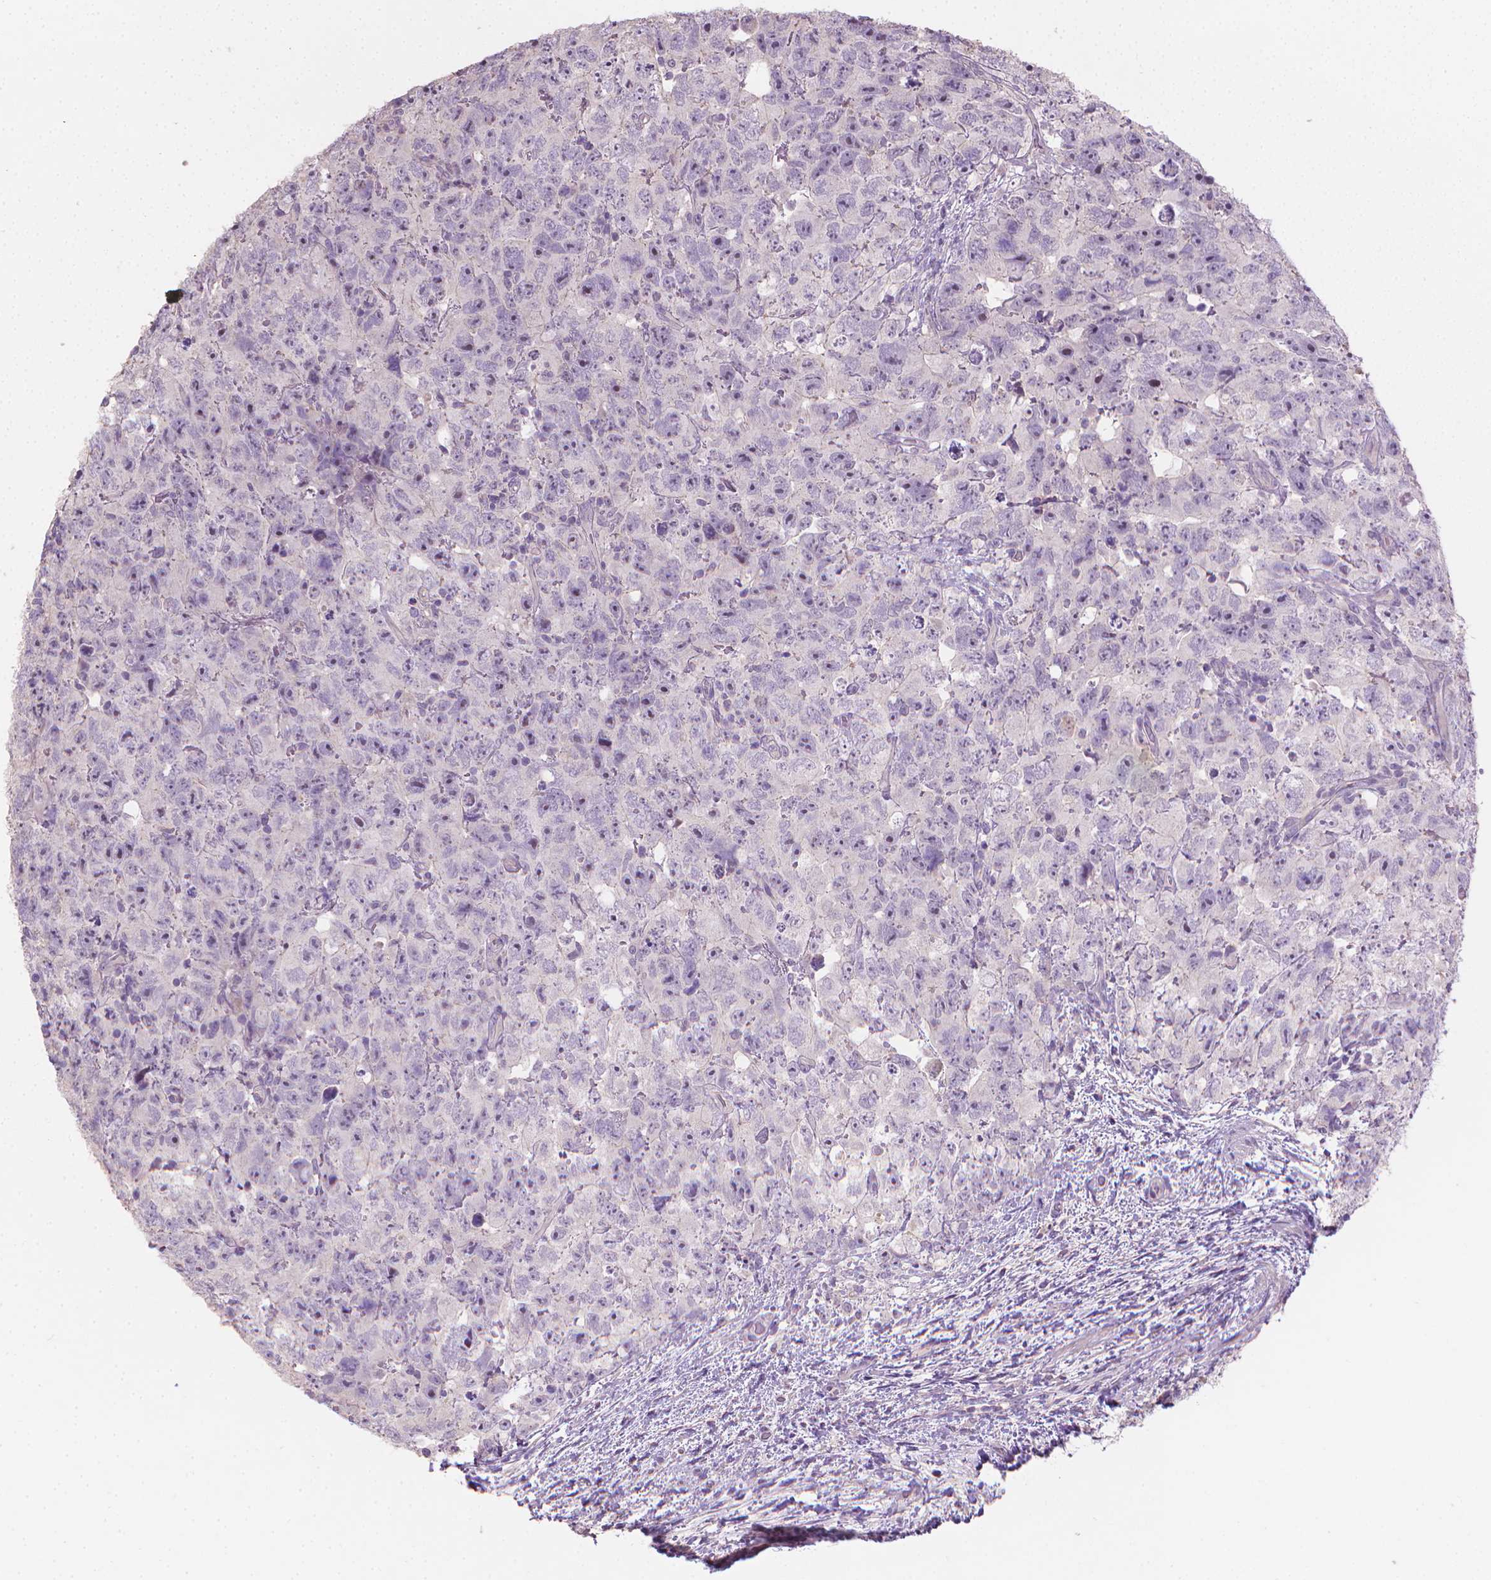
{"staining": {"intensity": "negative", "quantity": "none", "location": "none"}, "tissue": "testis cancer", "cell_type": "Tumor cells", "image_type": "cancer", "snomed": [{"axis": "morphology", "description": "Carcinoma, Embryonal, NOS"}, {"axis": "topography", "description": "Testis"}], "caption": "High magnification brightfield microscopy of embryonal carcinoma (testis) stained with DAB (3,3'-diaminobenzidine) (brown) and counterstained with hematoxylin (blue): tumor cells show no significant expression.", "gene": "CATIP", "patient": {"sex": "male", "age": 24}}